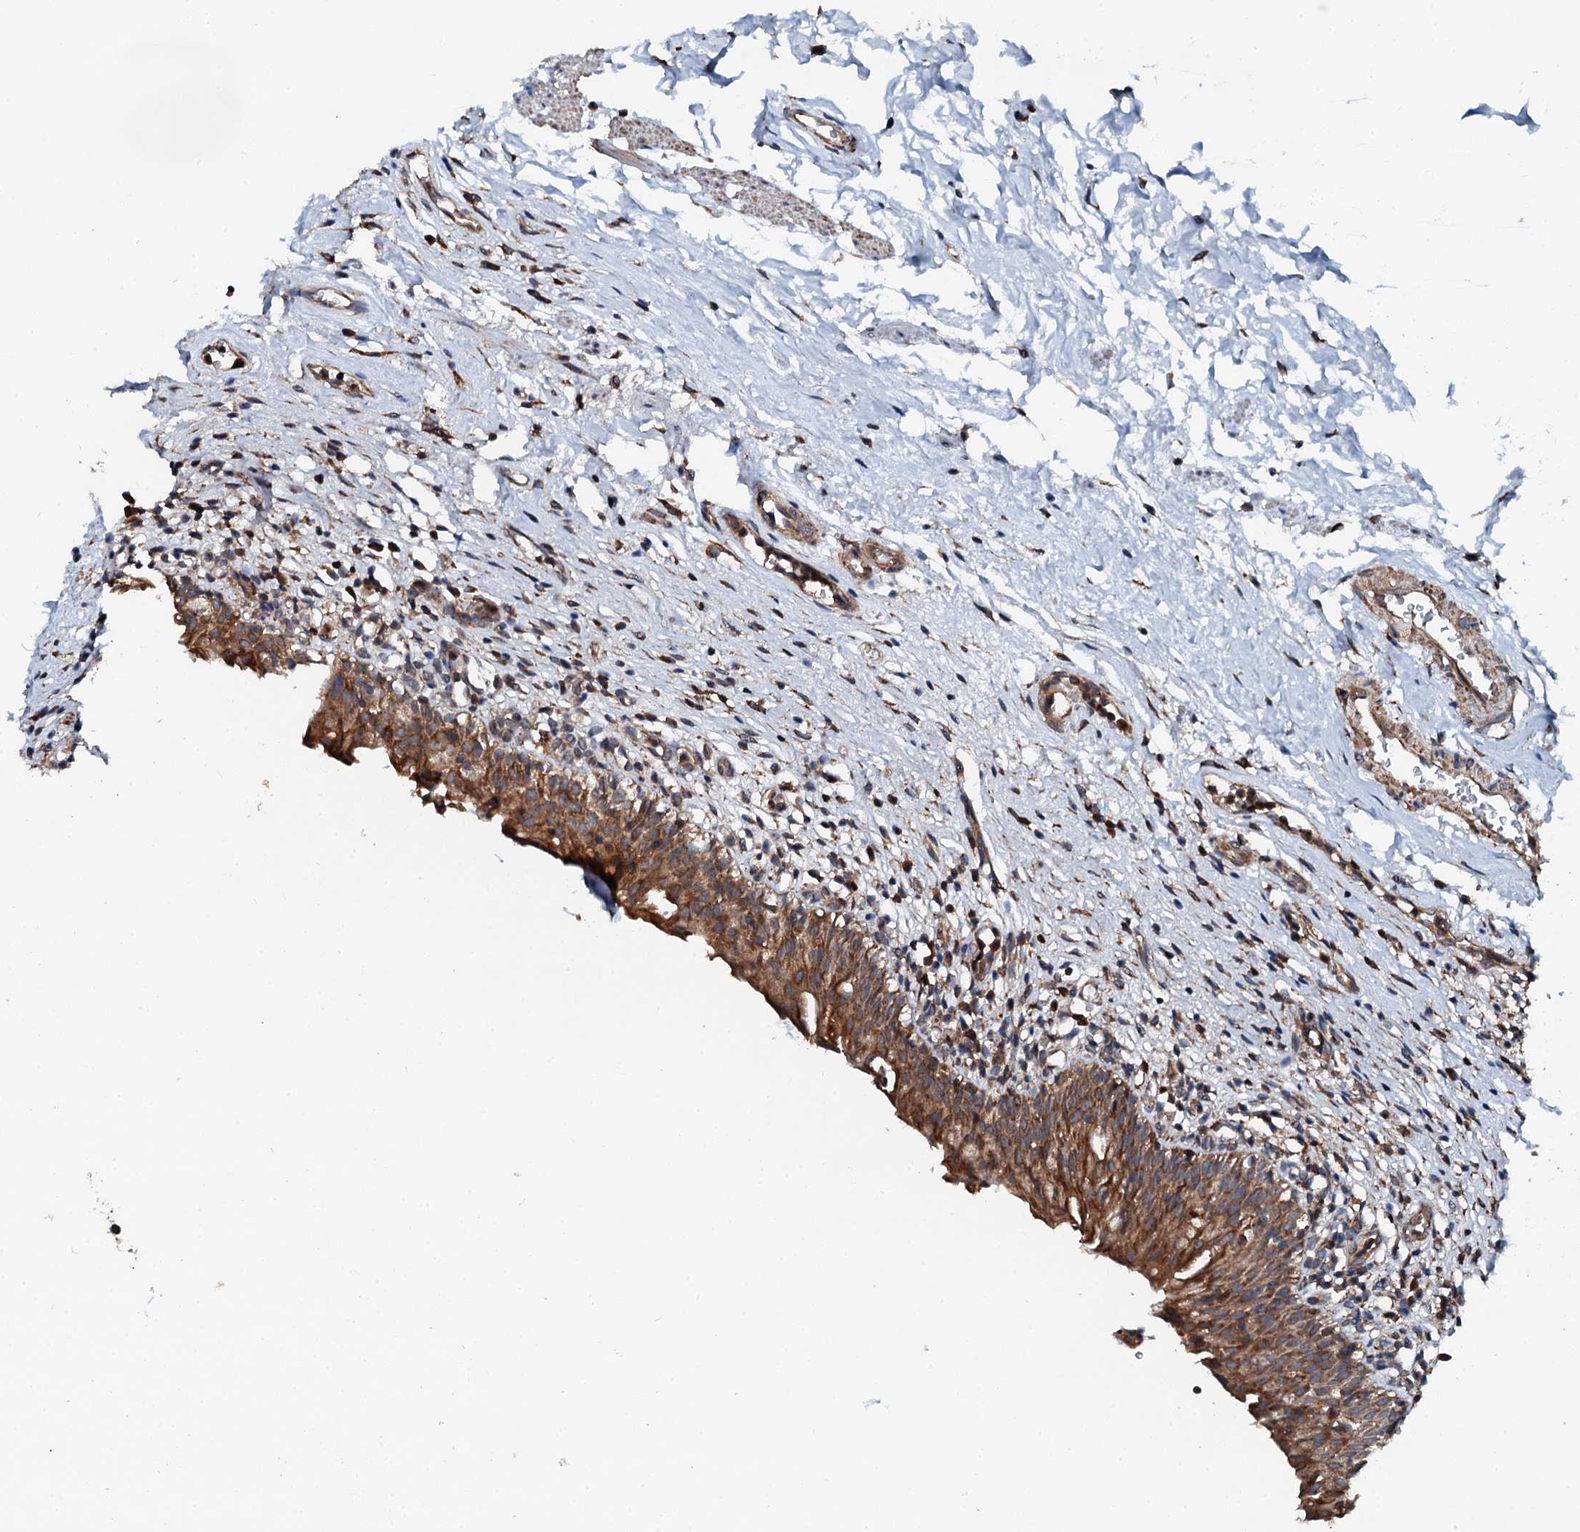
{"staining": {"intensity": "moderate", "quantity": ">75%", "location": "cytoplasmic/membranous"}, "tissue": "urinary bladder", "cell_type": "Urothelial cells", "image_type": "normal", "snomed": [{"axis": "morphology", "description": "Normal tissue, NOS"}, {"axis": "morphology", "description": "Inflammation, NOS"}, {"axis": "topography", "description": "Urinary bladder"}], "caption": "Human urinary bladder stained with a brown dye demonstrates moderate cytoplasmic/membranous positive expression in about >75% of urothelial cells.", "gene": "EDC4", "patient": {"sex": "male", "age": 63}}